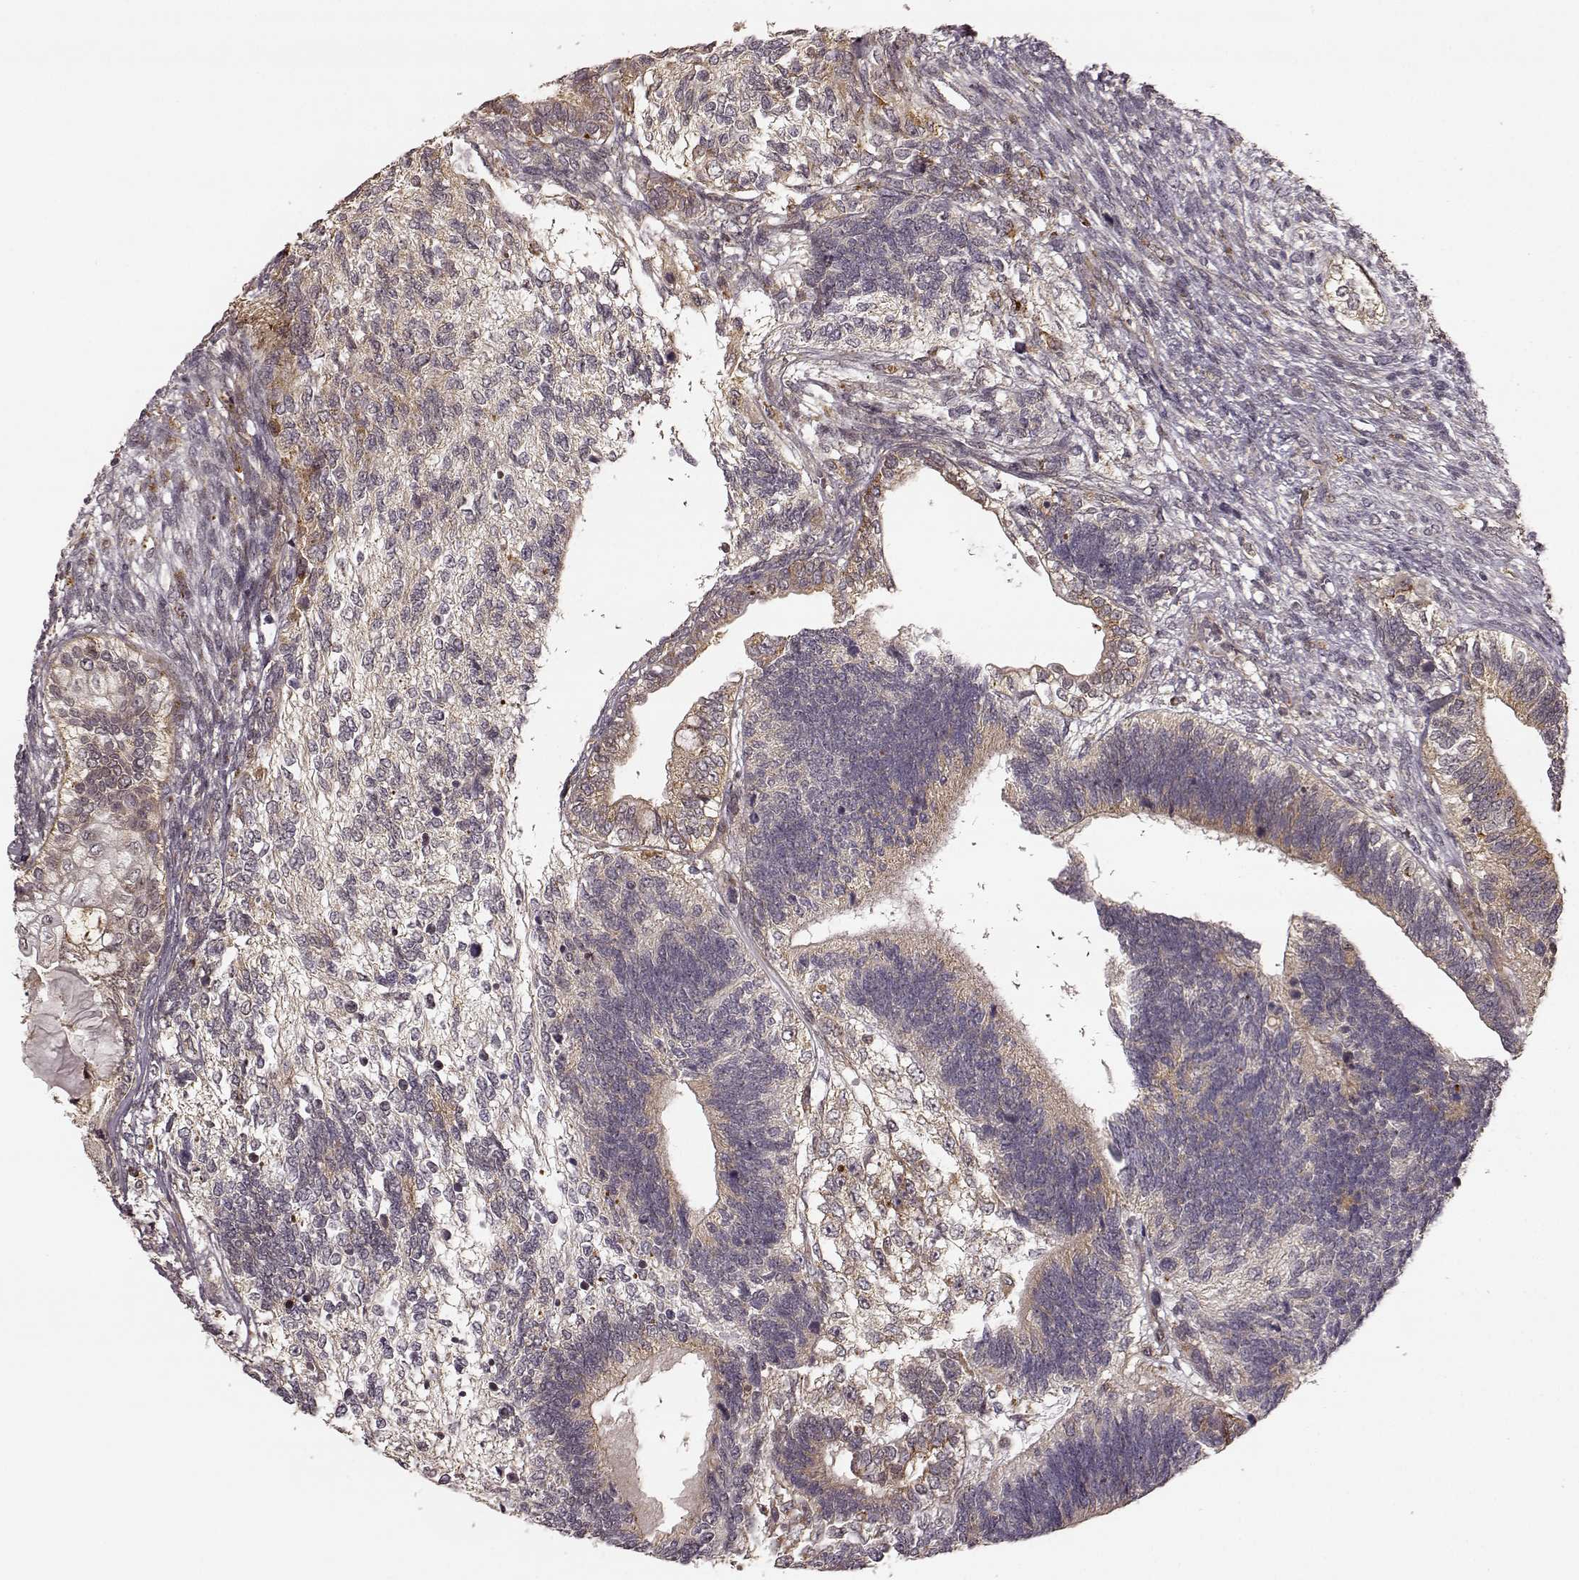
{"staining": {"intensity": "weak", "quantity": ">75%", "location": "cytoplasmic/membranous"}, "tissue": "testis cancer", "cell_type": "Tumor cells", "image_type": "cancer", "snomed": [{"axis": "morphology", "description": "Seminoma, NOS"}, {"axis": "morphology", "description": "Carcinoma, Embryonal, NOS"}, {"axis": "topography", "description": "Testis"}], "caption": "A low amount of weak cytoplasmic/membranous staining is seen in approximately >75% of tumor cells in testis seminoma tissue. (DAB = brown stain, brightfield microscopy at high magnification).", "gene": "SLC12A9", "patient": {"sex": "male", "age": 41}}